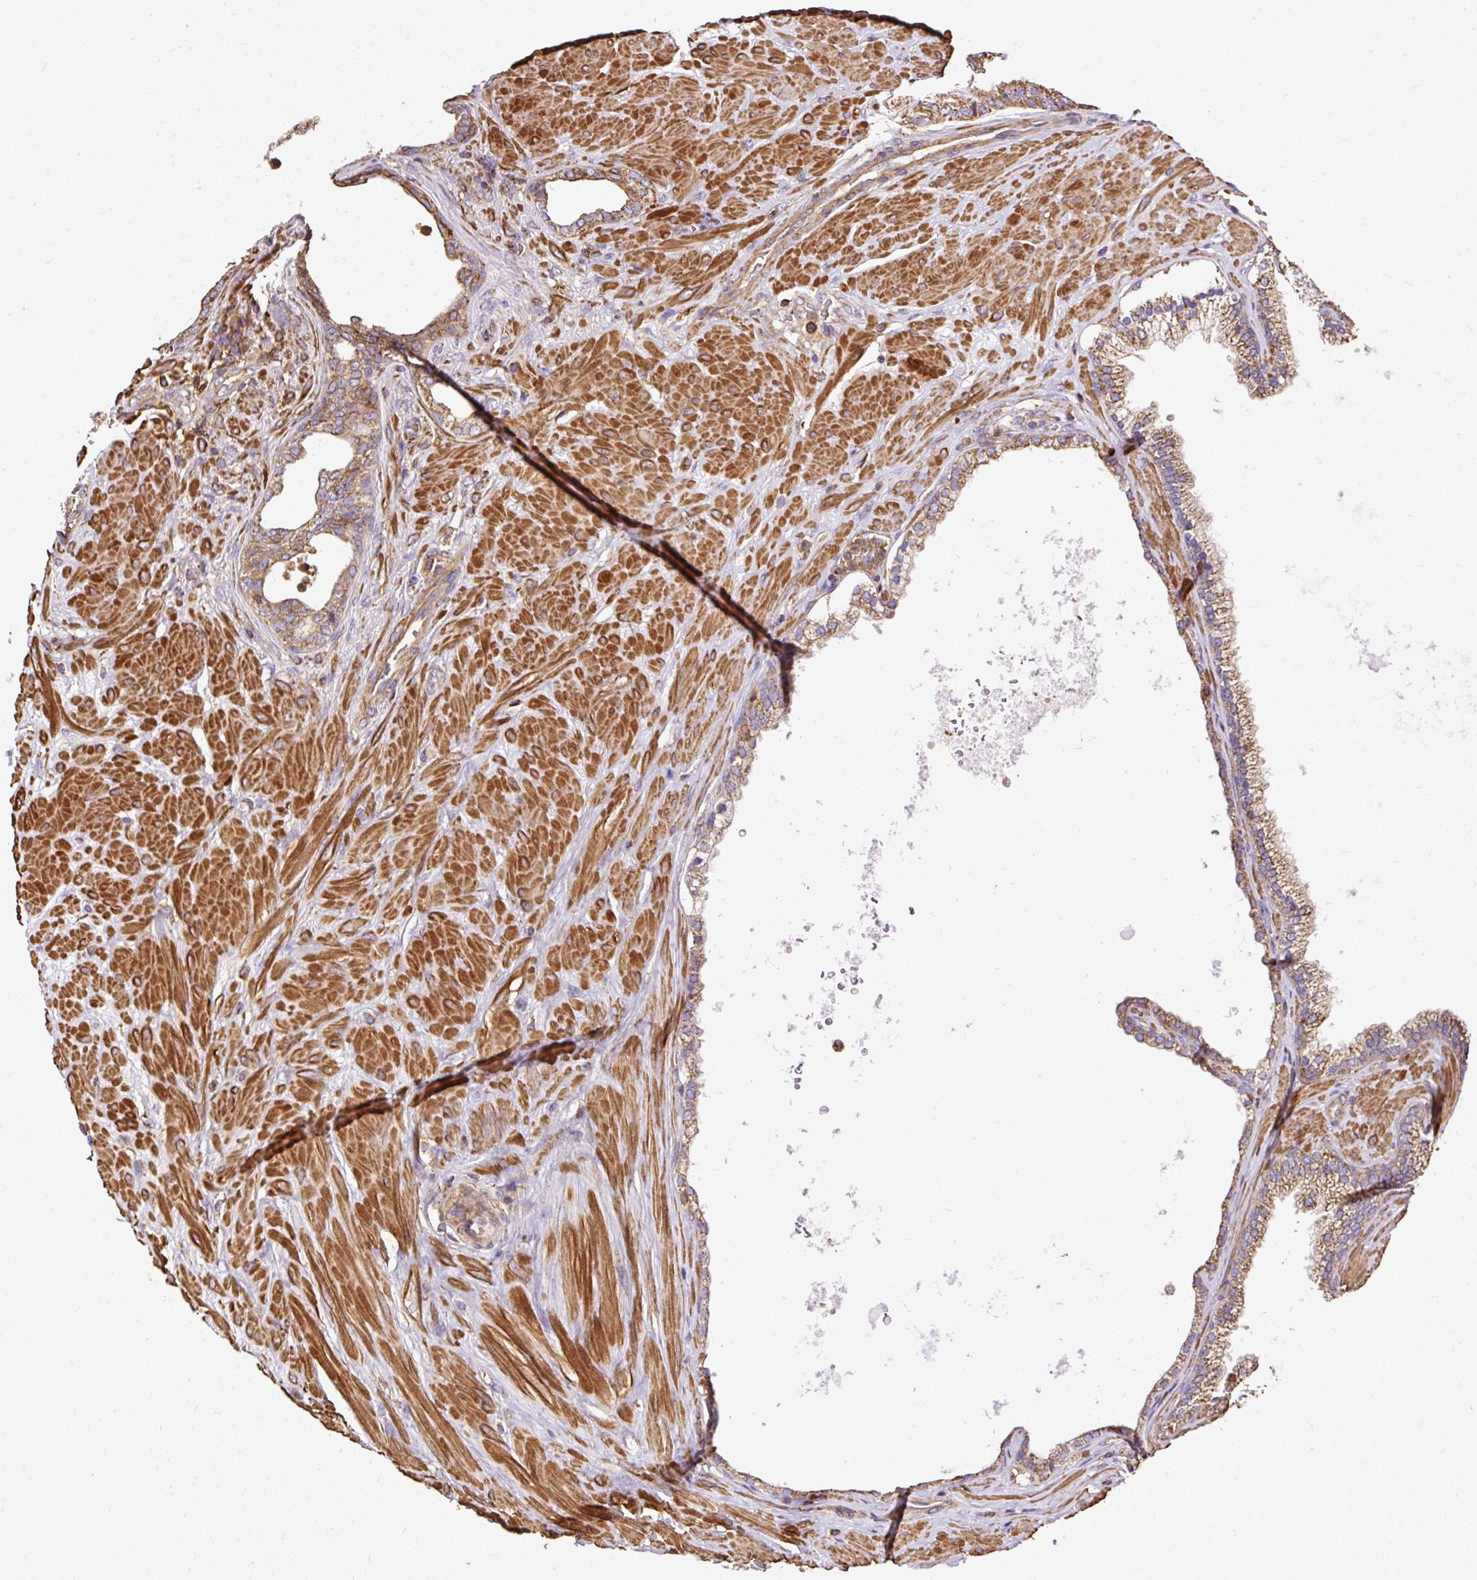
{"staining": {"intensity": "moderate", "quantity": ">75%", "location": "cytoplasmic/membranous"}, "tissue": "prostate cancer", "cell_type": "Tumor cells", "image_type": "cancer", "snomed": [{"axis": "morphology", "description": "Adenocarcinoma, High grade"}, {"axis": "topography", "description": "Prostate"}], "caption": "A high-resolution histopathology image shows immunohistochemistry (IHC) staining of prostate cancer (high-grade adenocarcinoma), which displays moderate cytoplasmic/membranous staining in about >75% of tumor cells.", "gene": "KLHL11", "patient": {"sex": "male", "age": 68}}